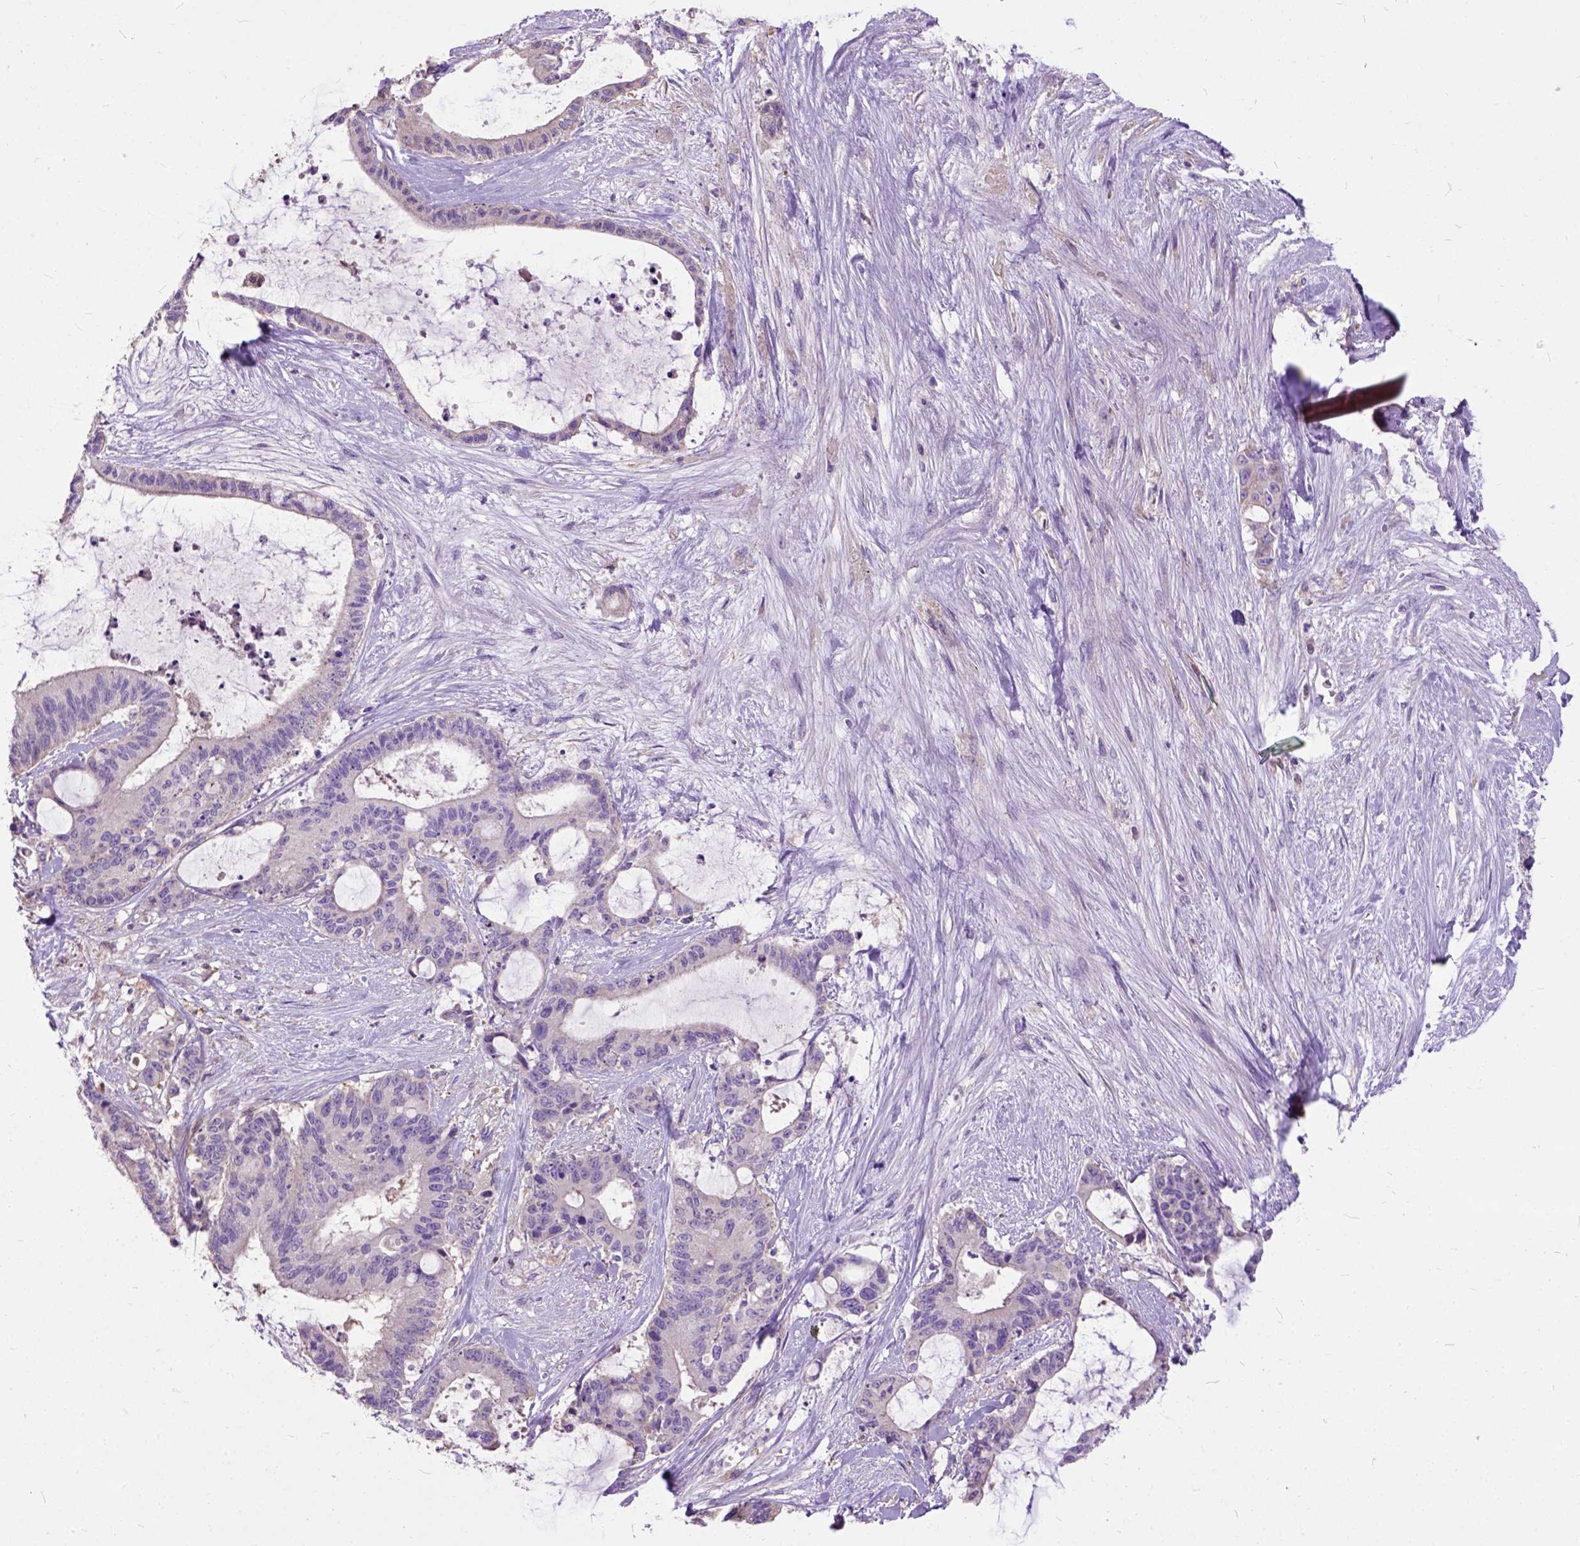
{"staining": {"intensity": "negative", "quantity": "none", "location": "none"}, "tissue": "liver cancer", "cell_type": "Tumor cells", "image_type": "cancer", "snomed": [{"axis": "morphology", "description": "Normal tissue, NOS"}, {"axis": "morphology", "description": "Cholangiocarcinoma"}, {"axis": "topography", "description": "Liver"}, {"axis": "topography", "description": "Peripheral nerve tissue"}], "caption": "This is an immunohistochemistry image of human cholangiocarcinoma (liver). There is no staining in tumor cells.", "gene": "SEMA4F", "patient": {"sex": "female", "age": 73}}